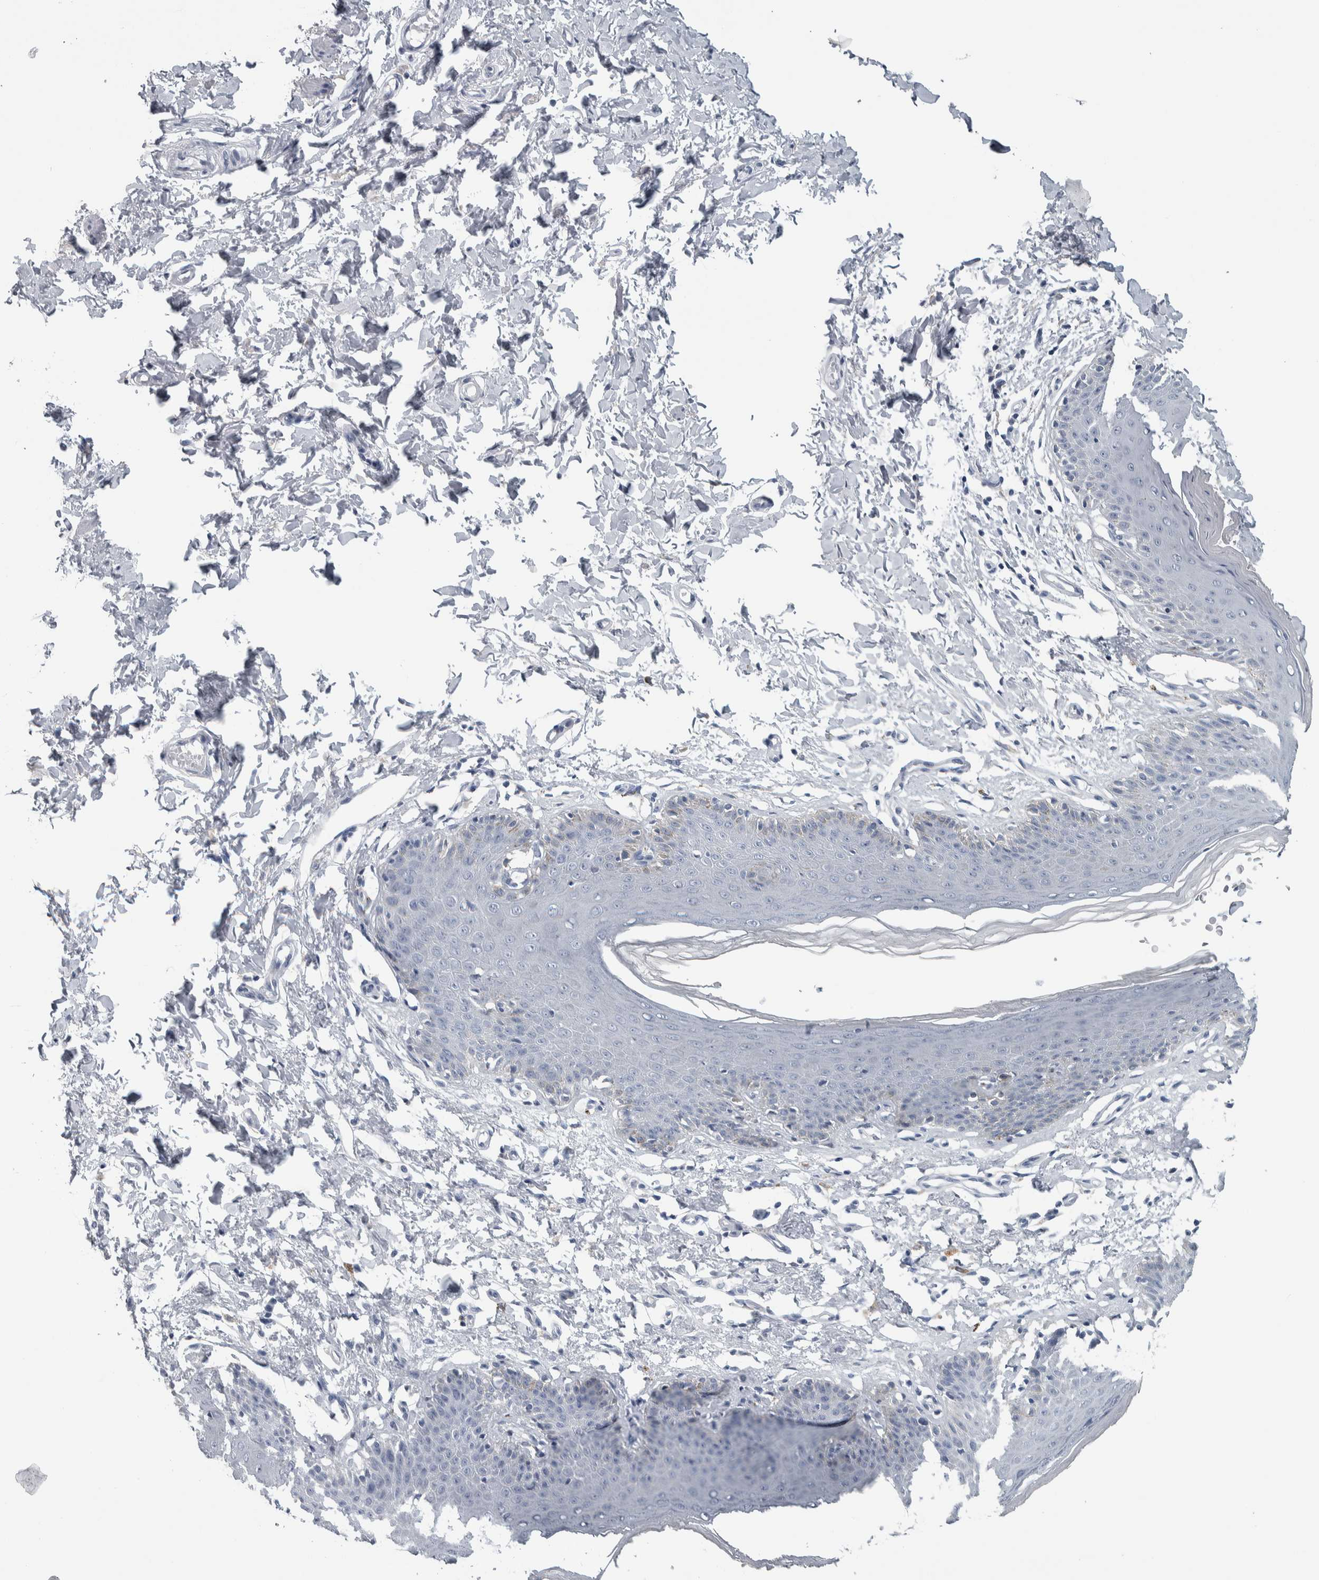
{"staining": {"intensity": "negative", "quantity": "none", "location": "none"}, "tissue": "skin", "cell_type": "Epidermal cells", "image_type": "normal", "snomed": [{"axis": "morphology", "description": "Normal tissue, NOS"}, {"axis": "topography", "description": "Vulva"}], "caption": "Epidermal cells are negative for brown protein staining in benign skin. (Immunohistochemistry, brightfield microscopy, high magnification).", "gene": "SKAP2", "patient": {"sex": "female", "age": 66}}